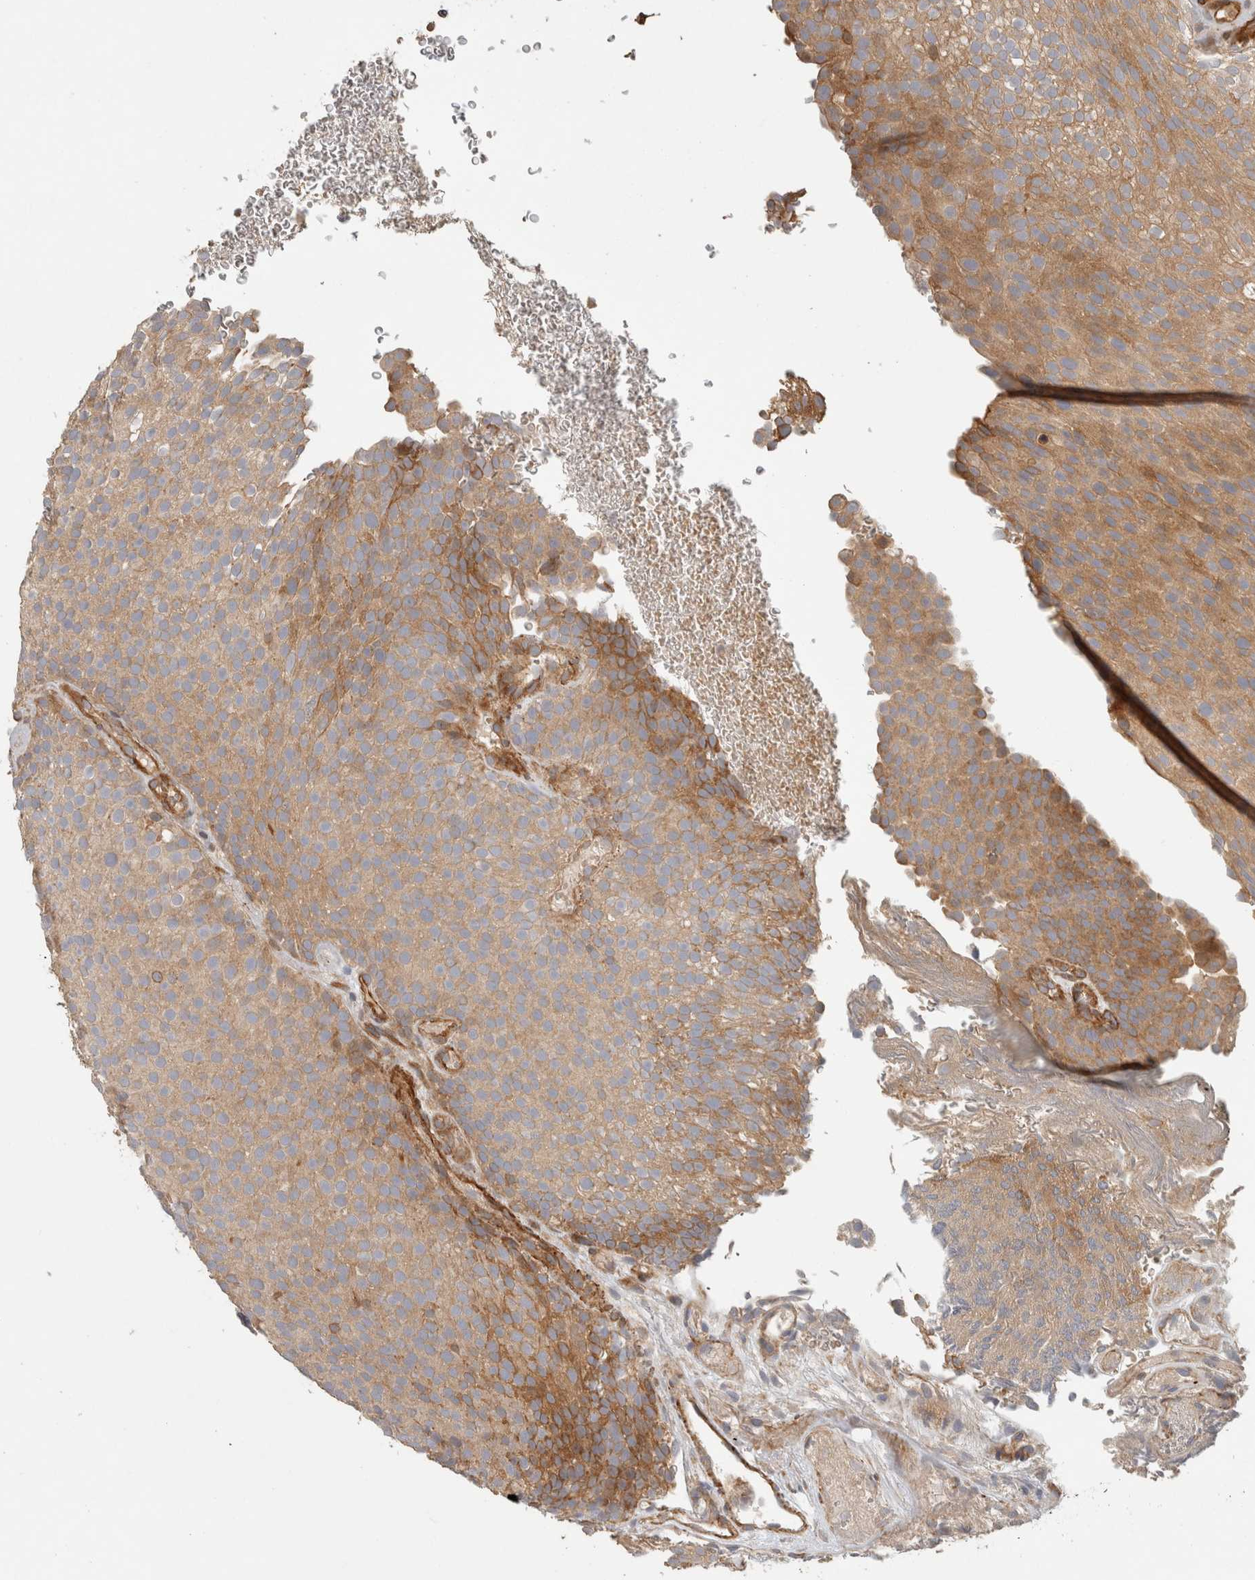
{"staining": {"intensity": "moderate", "quantity": ">75%", "location": "cytoplasmic/membranous"}, "tissue": "urothelial cancer", "cell_type": "Tumor cells", "image_type": "cancer", "snomed": [{"axis": "morphology", "description": "Urothelial carcinoma, Low grade"}, {"axis": "topography", "description": "Urinary bladder"}], "caption": "An image of human urothelial carcinoma (low-grade) stained for a protein reveals moderate cytoplasmic/membranous brown staining in tumor cells.", "gene": "SIPA1L2", "patient": {"sex": "male", "age": 78}}